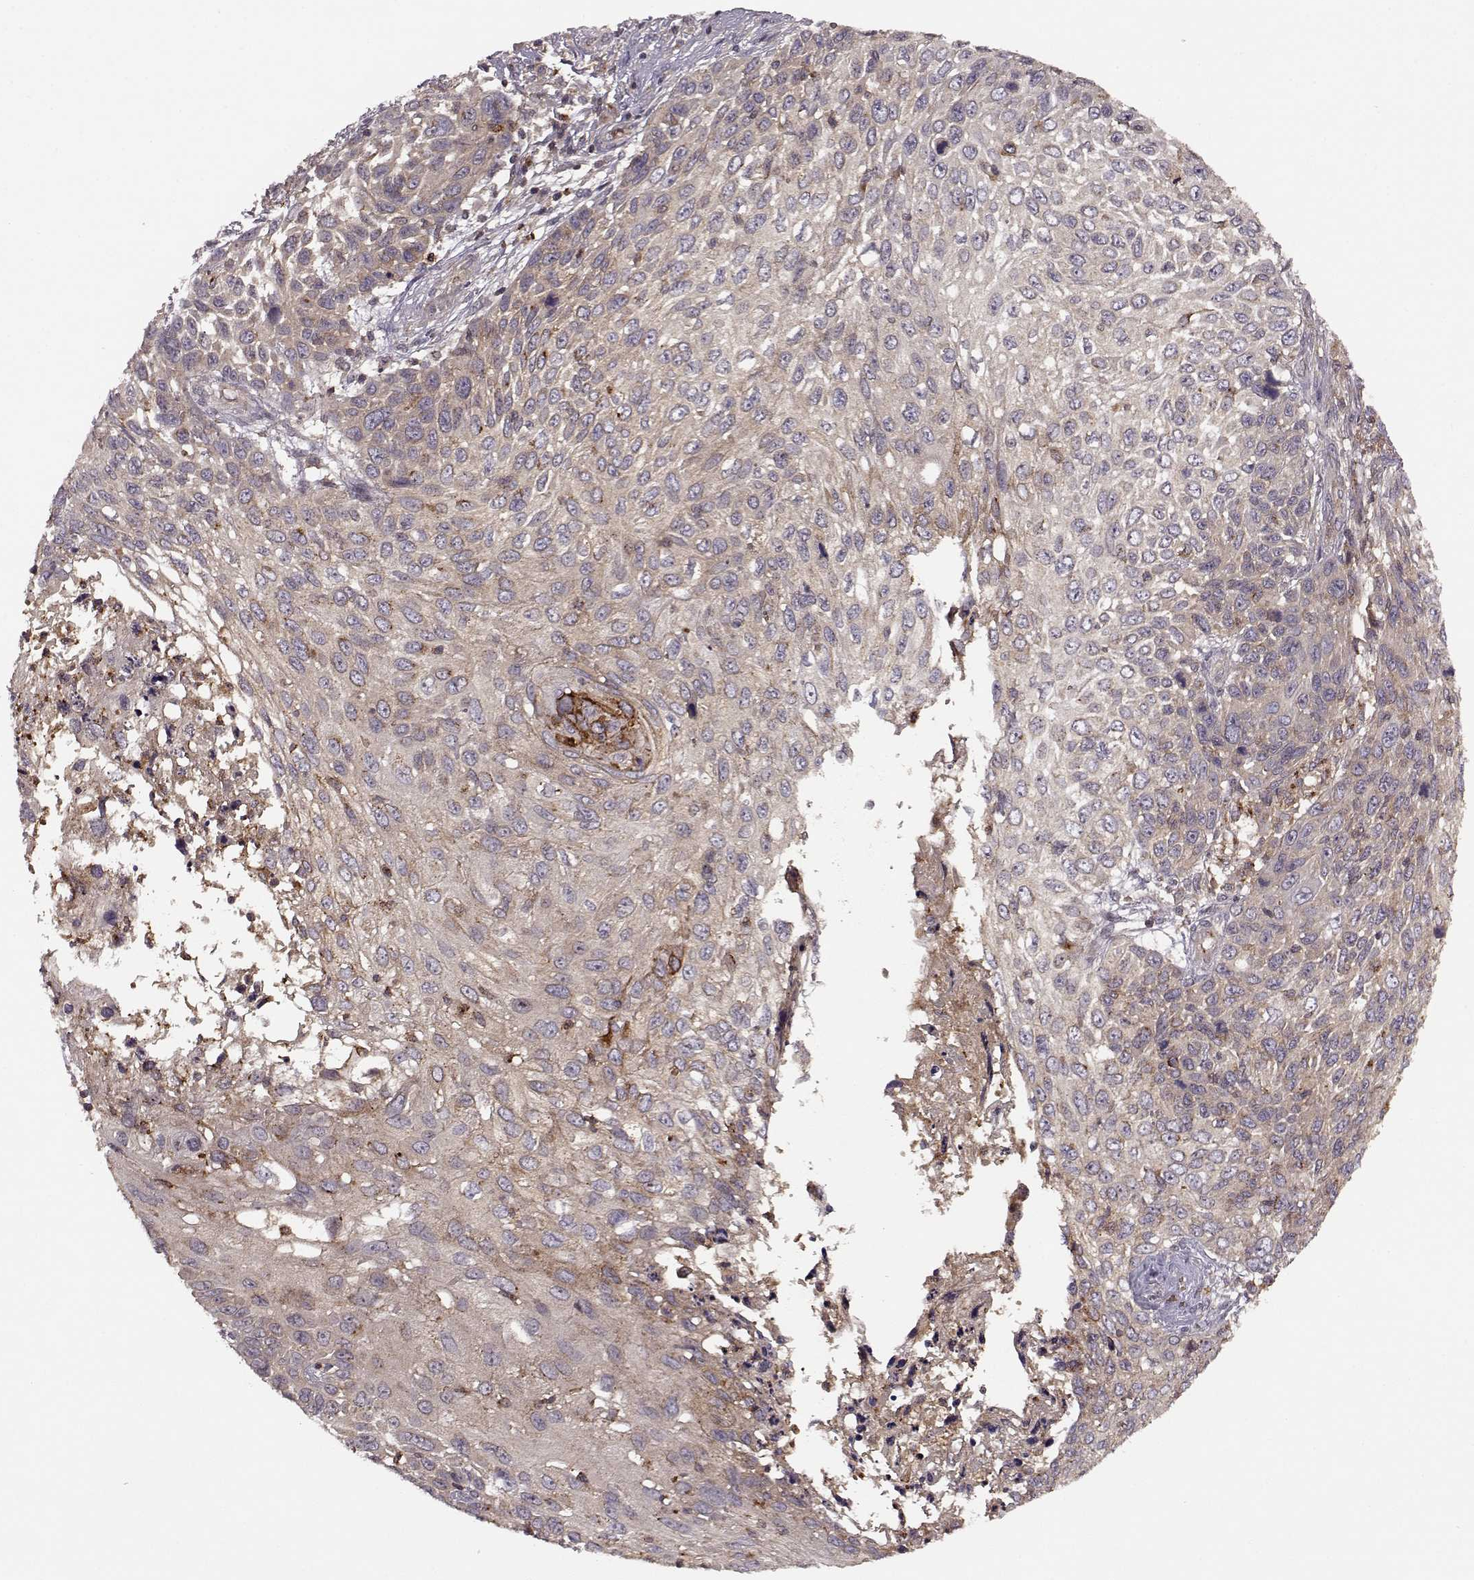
{"staining": {"intensity": "weak", "quantity": "25%-75%", "location": "cytoplasmic/membranous"}, "tissue": "skin cancer", "cell_type": "Tumor cells", "image_type": "cancer", "snomed": [{"axis": "morphology", "description": "Squamous cell carcinoma, NOS"}, {"axis": "topography", "description": "Skin"}], "caption": "Weak cytoplasmic/membranous staining for a protein is present in approximately 25%-75% of tumor cells of squamous cell carcinoma (skin) using immunohistochemistry.", "gene": "IFRD2", "patient": {"sex": "male", "age": 92}}